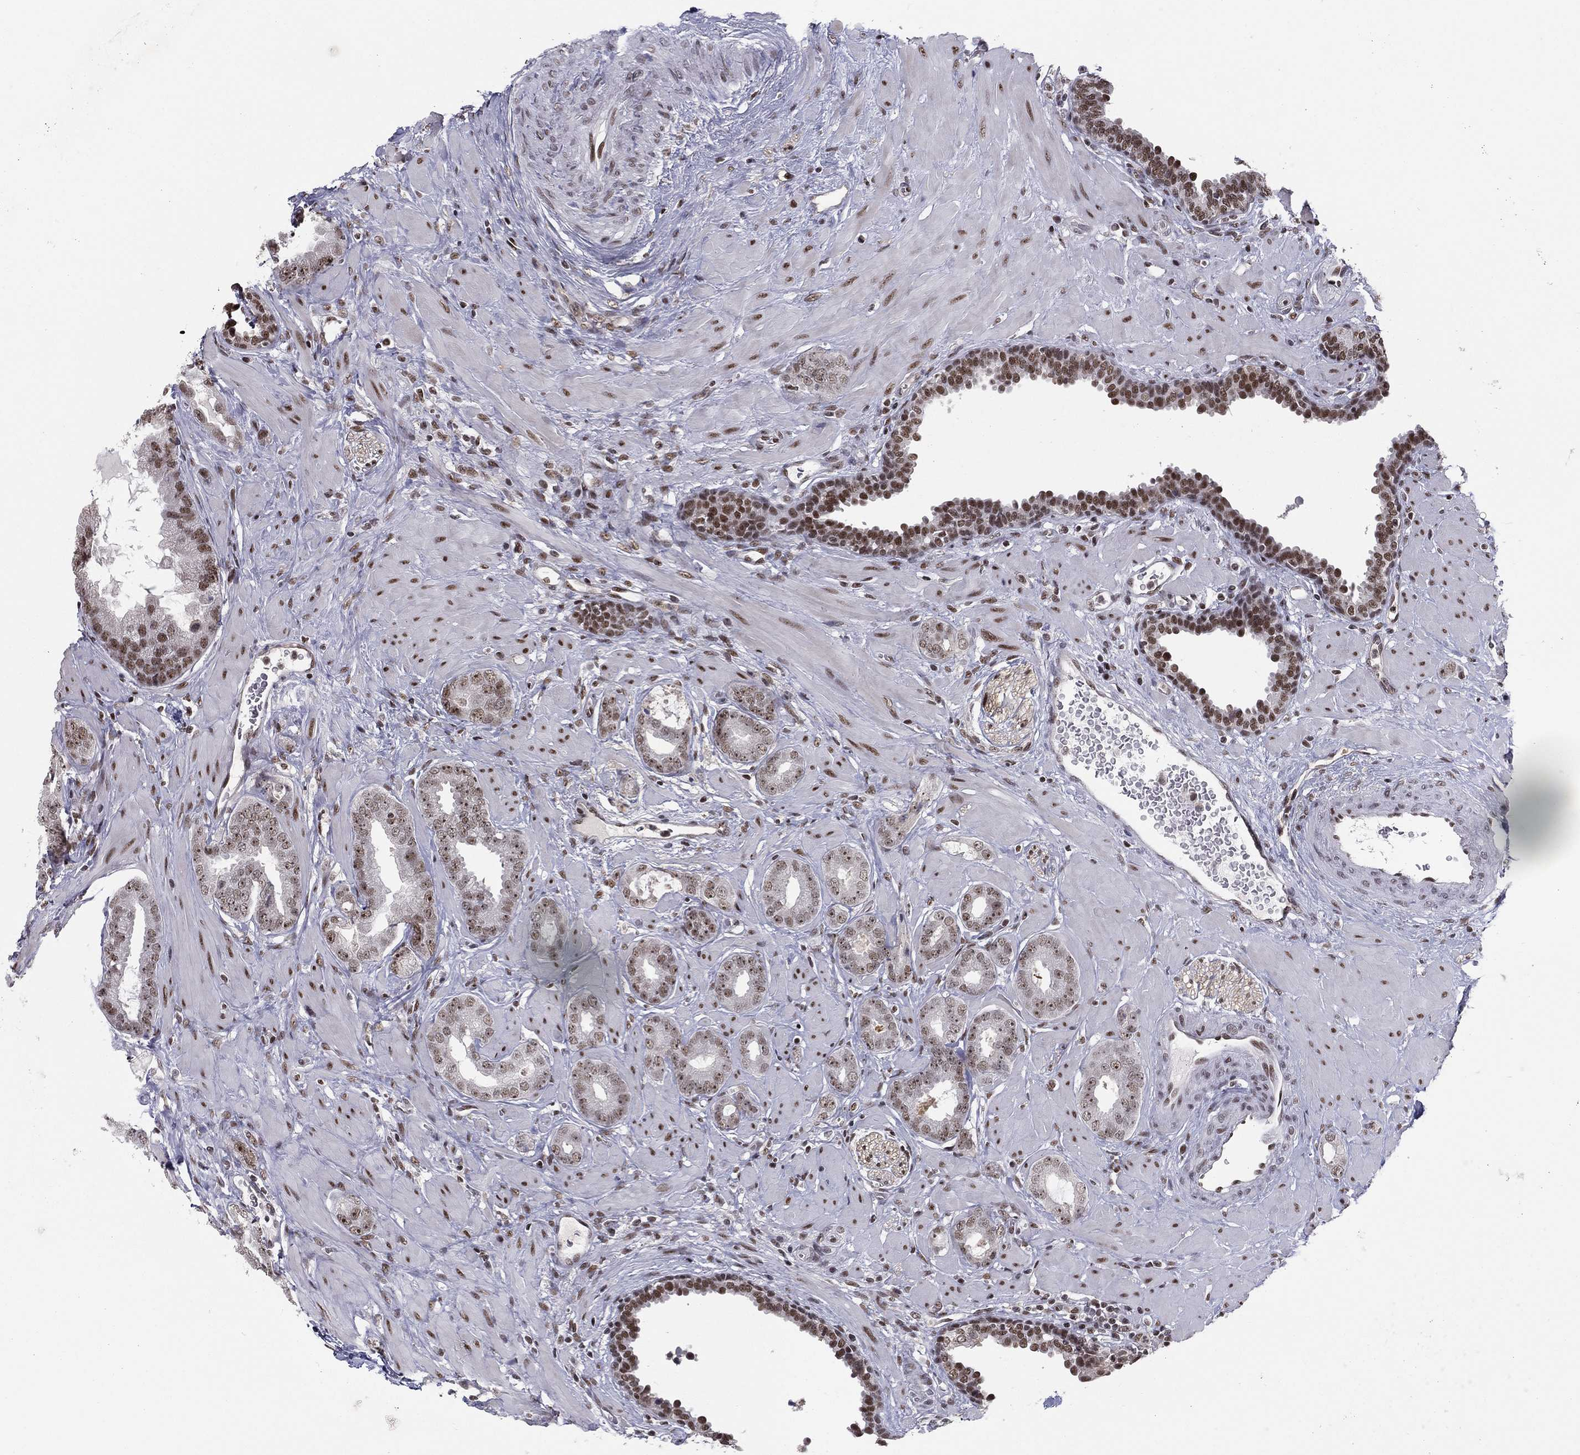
{"staining": {"intensity": "strong", "quantity": "25%-75%", "location": "nuclear"}, "tissue": "prostate cancer", "cell_type": "Tumor cells", "image_type": "cancer", "snomed": [{"axis": "morphology", "description": "Adenocarcinoma, Low grade"}, {"axis": "topography", "description": "Prostate"}], "caption": "Immunohistochemical staining of low-grade adenocarcinoma (prostate) displays high levels of strong nuclear protein positivity in approximately 25%-75% of tumor cells.", "gene": "GPALPP1", "patient": {"sex": "male", "age": 68}}